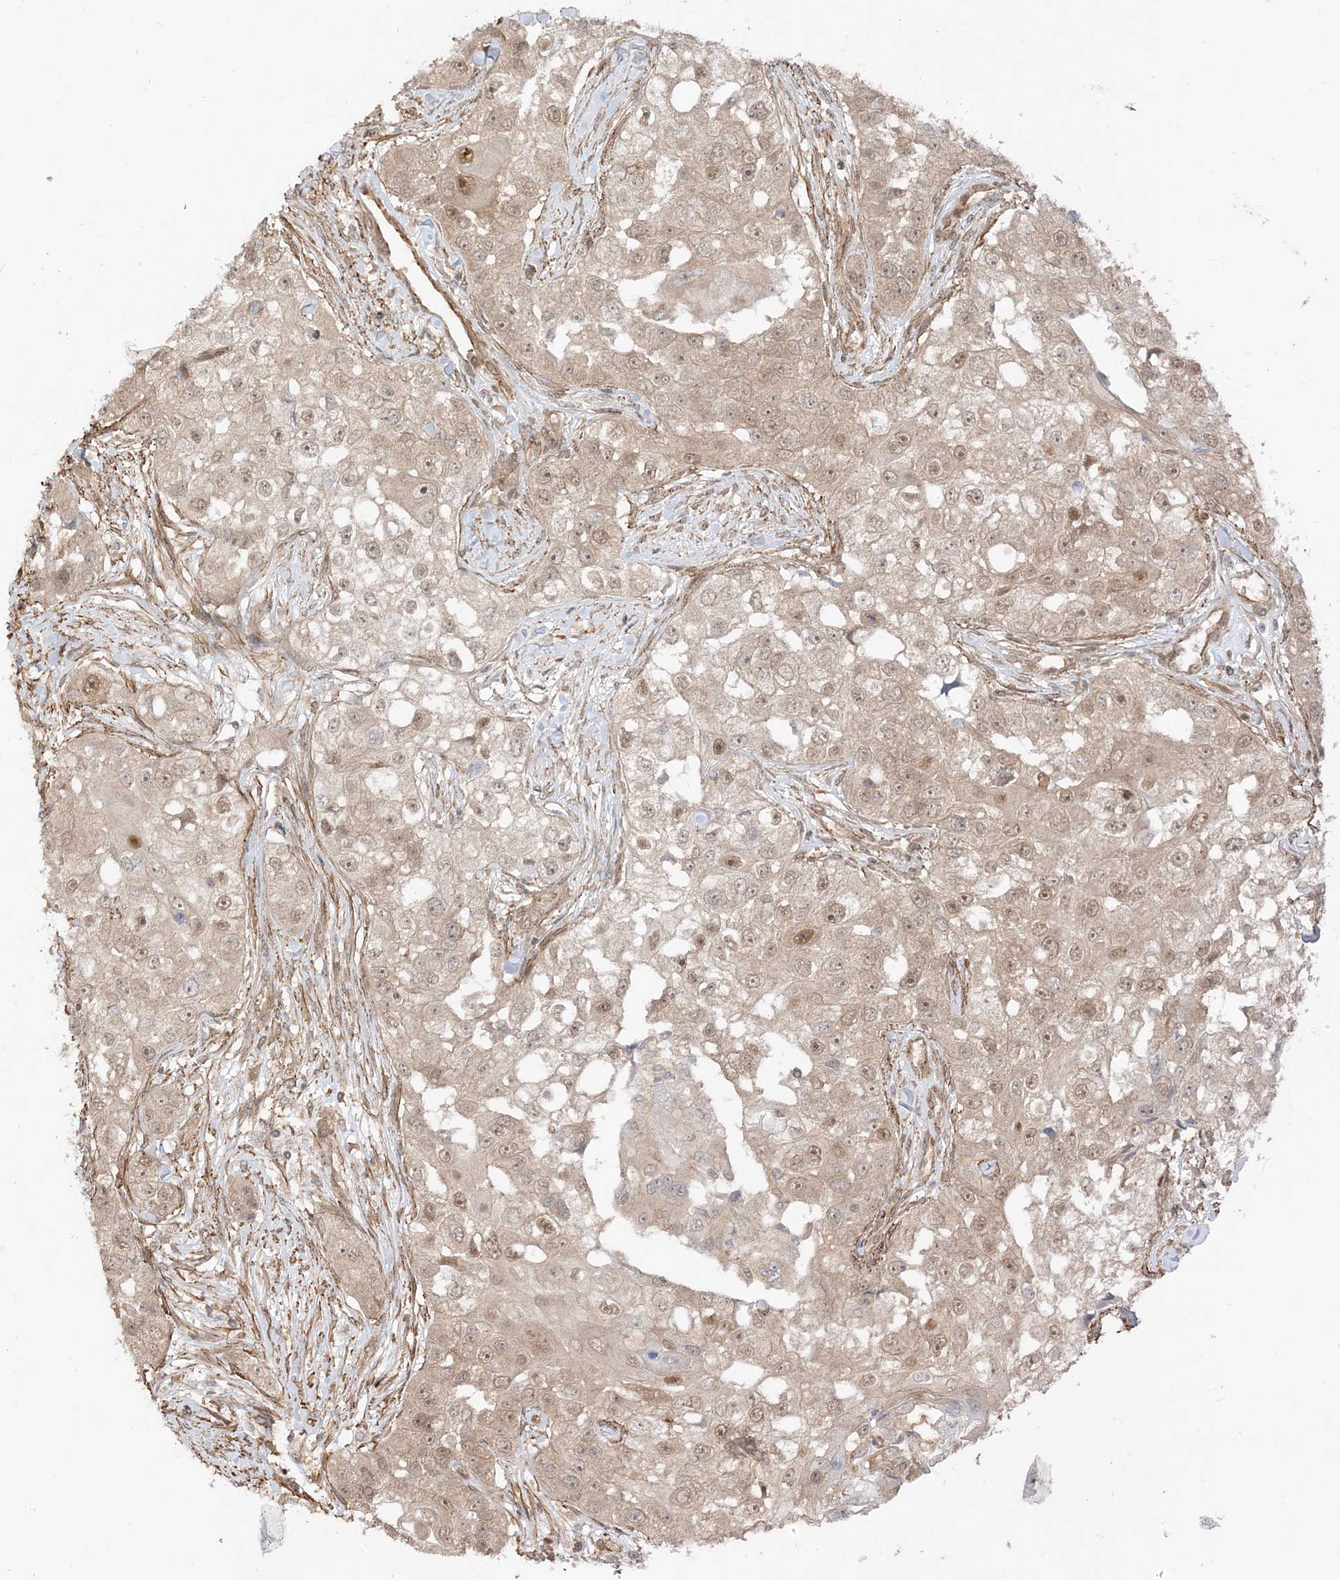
{"staining": {"intensity": "weak", "quantity": "25%-75%", "location": "cytoplasmic/membranous,nuclear"}, "tissue": "head and neck cancer", "cell_type": "Tumor cells", "image_type": "cancer", "snomed": [{"axis": "morphology", "description": "Normal tissue, NOS"}, {"axis": "morphology", "description": "Squamous cell carcinoma, NOS"}, {"axis": "topography", "description": "Skeletal muscle"}, {"axis": "topography", "description": "Head-Neck"}], "caption": "Protein expression analysis of human head and neck cancer reveals weak cytoplasmic/membranous and nuclear positivity in about 25%-75% of tumor cells. Immunohistochemistry stains the protein in brown and the nuclei are stained blue.", "gene": "TBCC", "patient": {"sex": "male", "age": 51}}